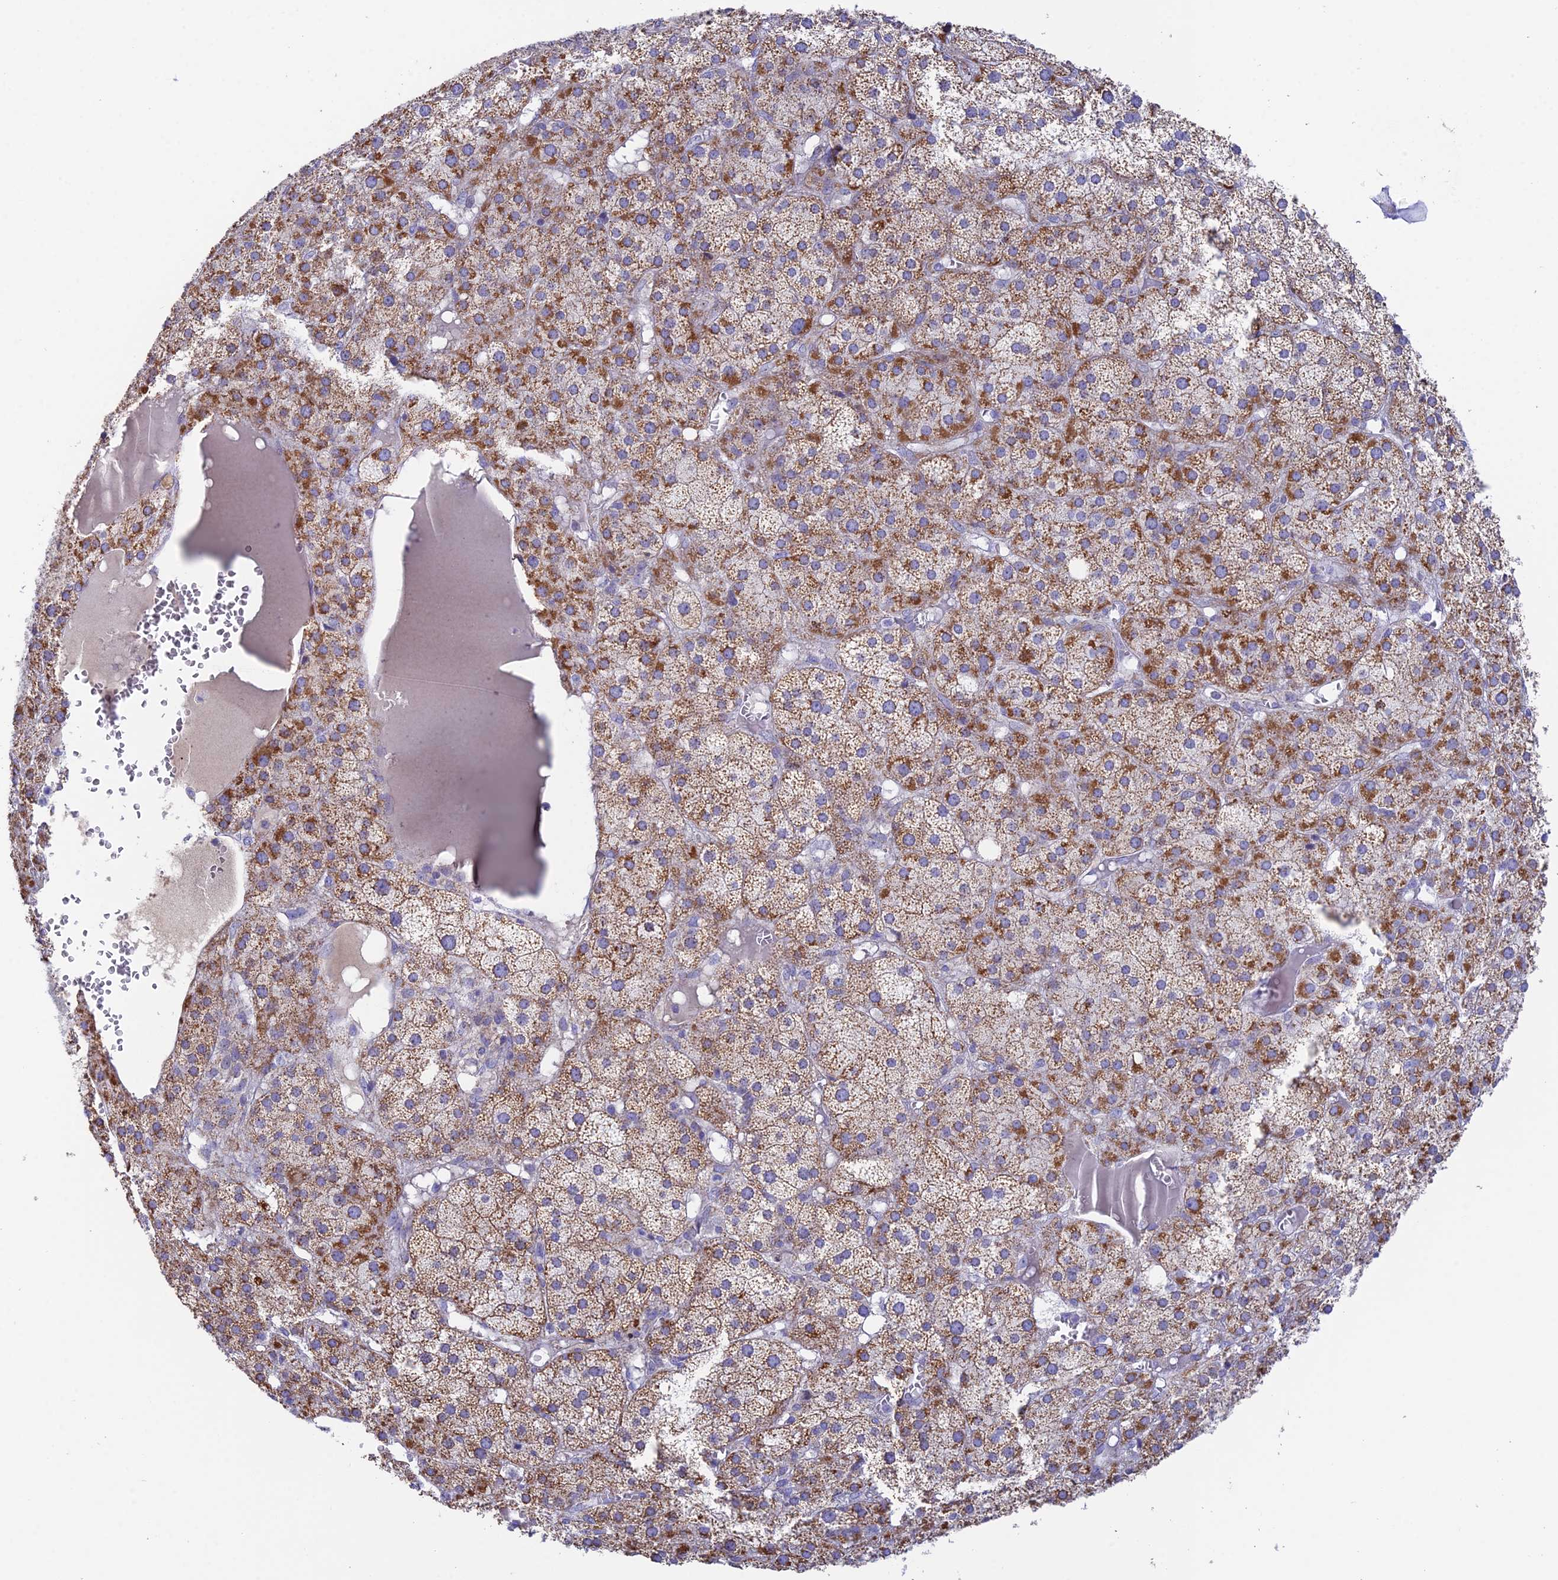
{"staining": {"intensity": "moderate", "quantity": ">75%", "location": "cytoplasmic/membranous"}, "tissue": "adrenal gland", "cell_type": "Glandular cells", "image_type": "normal", "snomed": [{"axis": "morphology", "description": "Normal tissue, NOS"}, {"axis": "topography", "description": "Adrenal gland"}], "caption": "Moderate cytoplasmic/membranous protein positivity is present in approximately >75% of glandular cells in adrenal gland.", "gene": "CSPG4", "patient": {"sex": "female", "age": 61}}